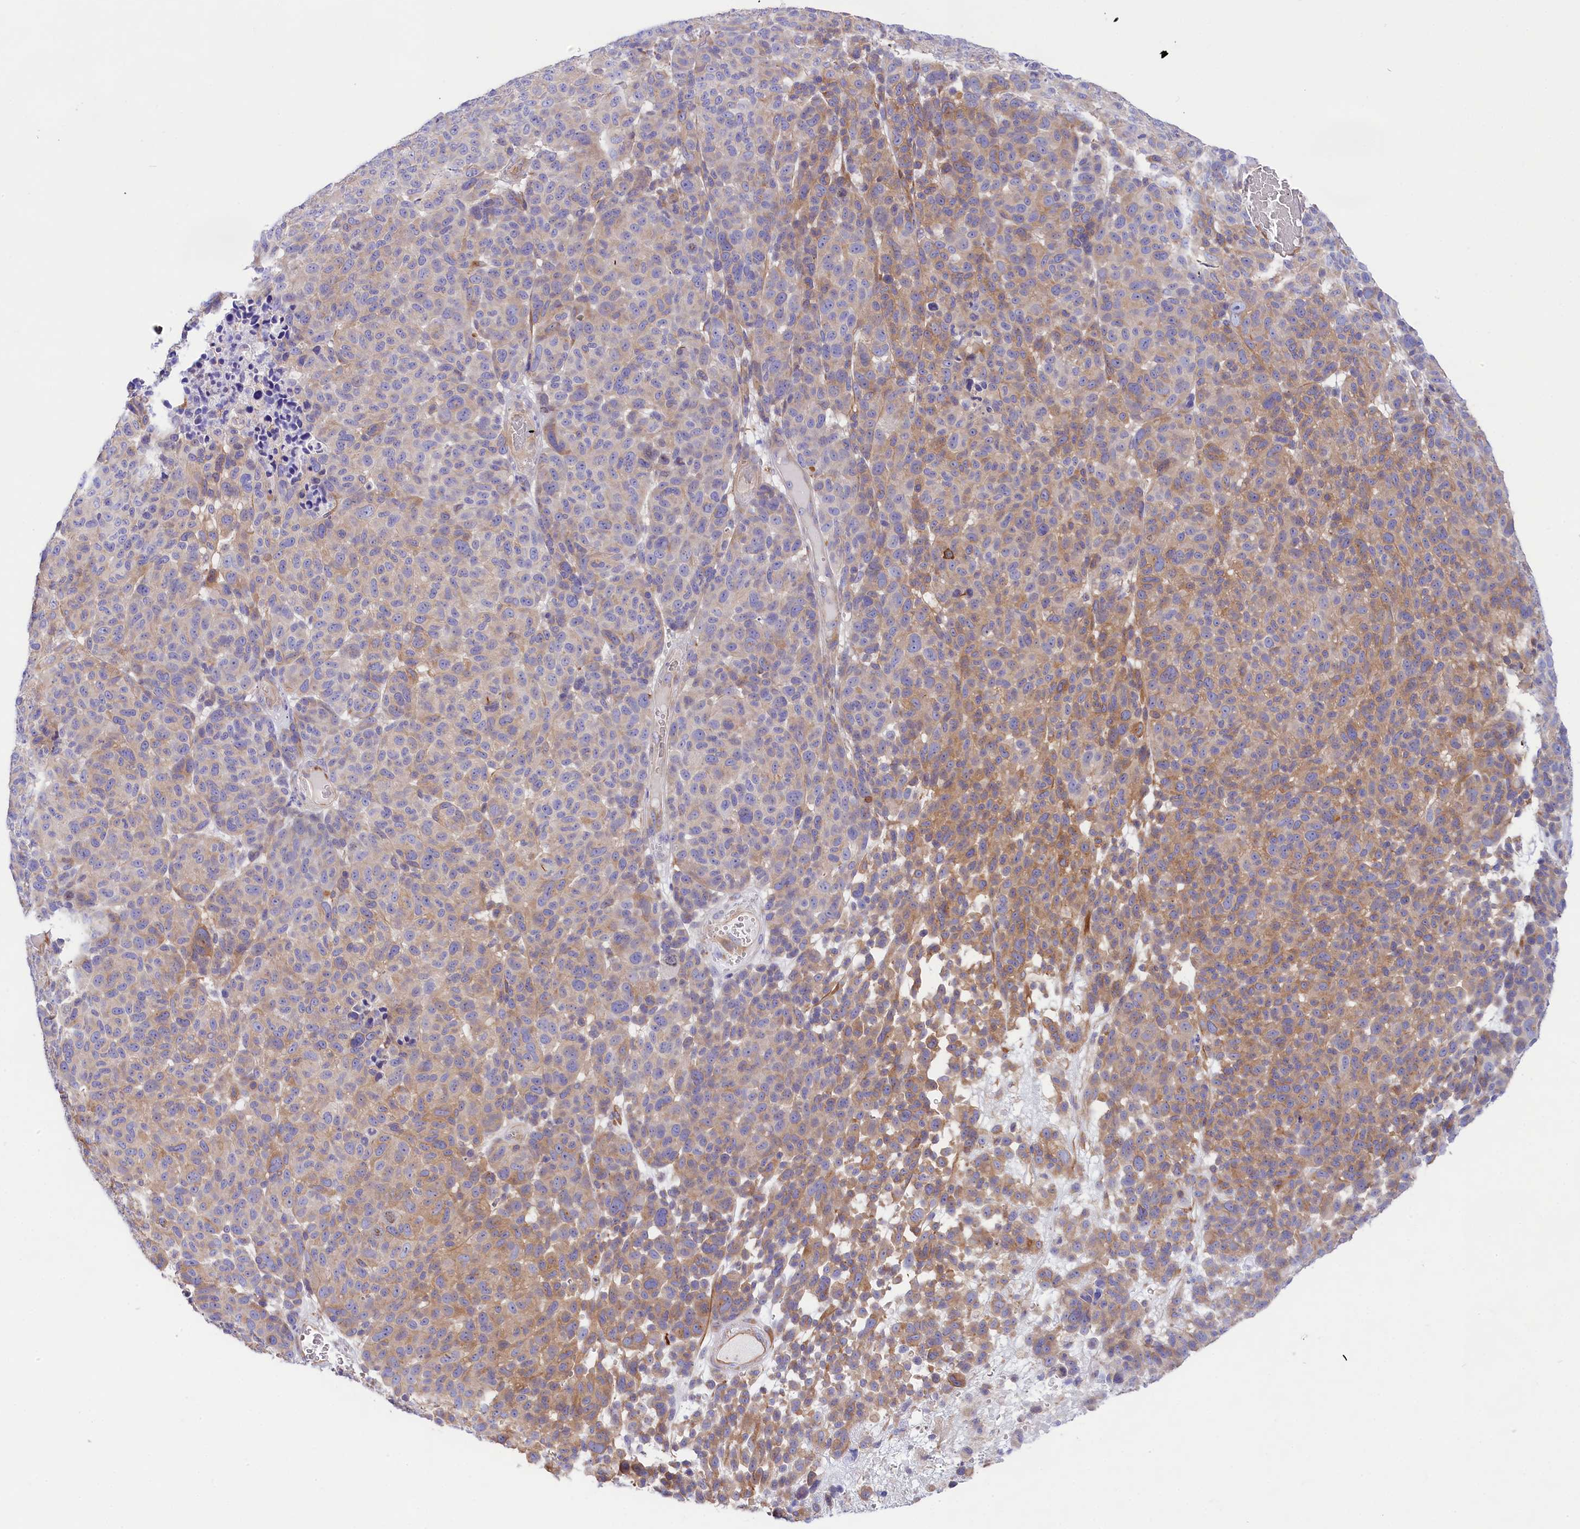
{"staining": {"intensity": "moderate", "quantity": "<25%", "location": "cytoplasmic/membranous"}, "tissue": "melanoma", "cell_type": "Tumor cells", "image_type": "cancer", "snomed": [{"axis": "morphology", "description": "Malignant melanoma, NOS"}, {"axis": "topography", "description": "Skin"}], "caption": "Immunohistochemistry (IHC) photomicrograph of human melanoma stained for a protein (brown), which reveals low levels of moderate cytoplasmic/membranous staining in about <25% of tumor cells.", "gene": "PPP1R13L", "patient": {"sex": "male", "age": 49}}